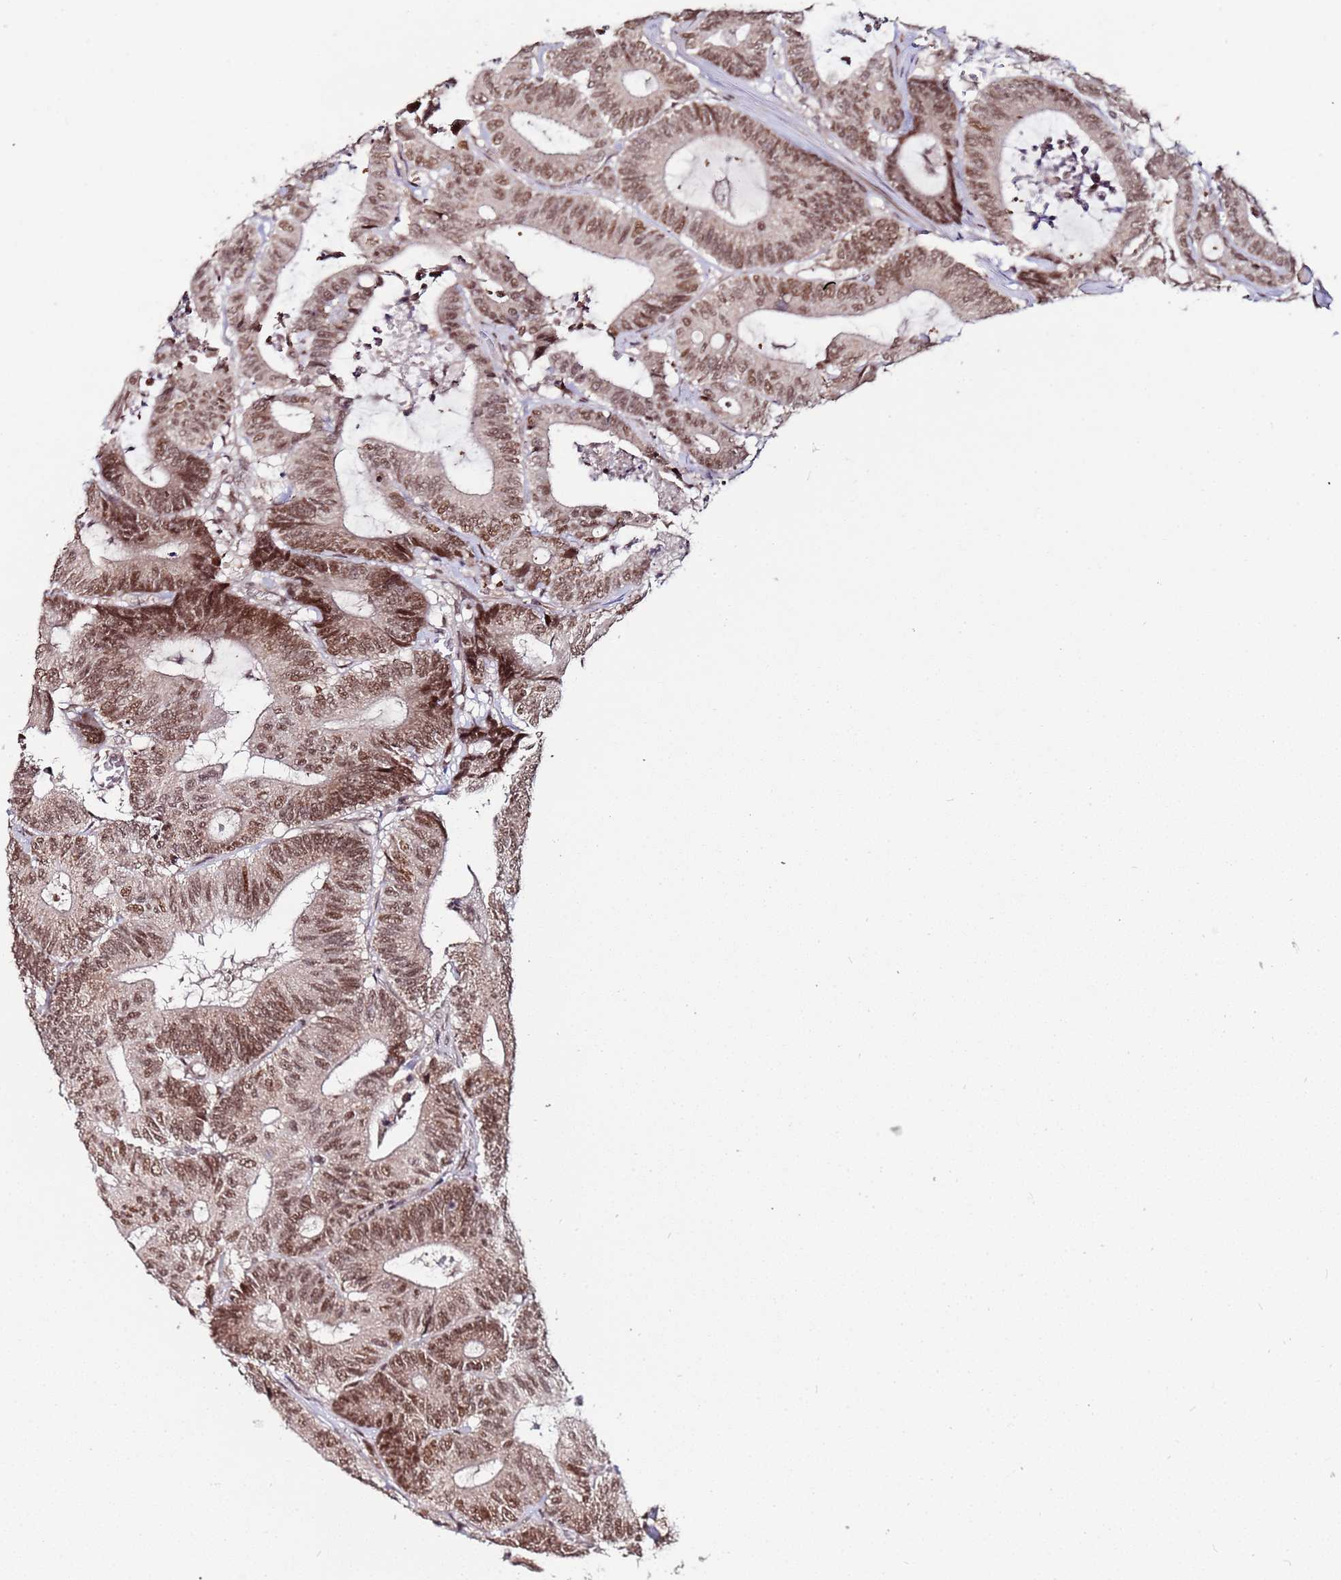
{"staining": {"intensity": "moderate", "quantity": ">75%", "location": "nuclear"}, "tissue": "colorectal cancer", "cell_type": "Tumor cells", "image_type": "cancer", "snomed": [{"axis": "morphology", "description": "Adenocarcinoma, NOS"}, {"axis": "topography", "description": "Colon"}], "caption": "Immunohistochemistry (IHC) photomicrograph of neoplastic tissue: human colorectal cancer stained using IHC reveals medium levels of moderate protein expression localized specifically in the nuclear of tumor cells, appearing as a nuclear brown color.", "gene": "PPM1H", "patient": {"sex": "female", "age": 84}}